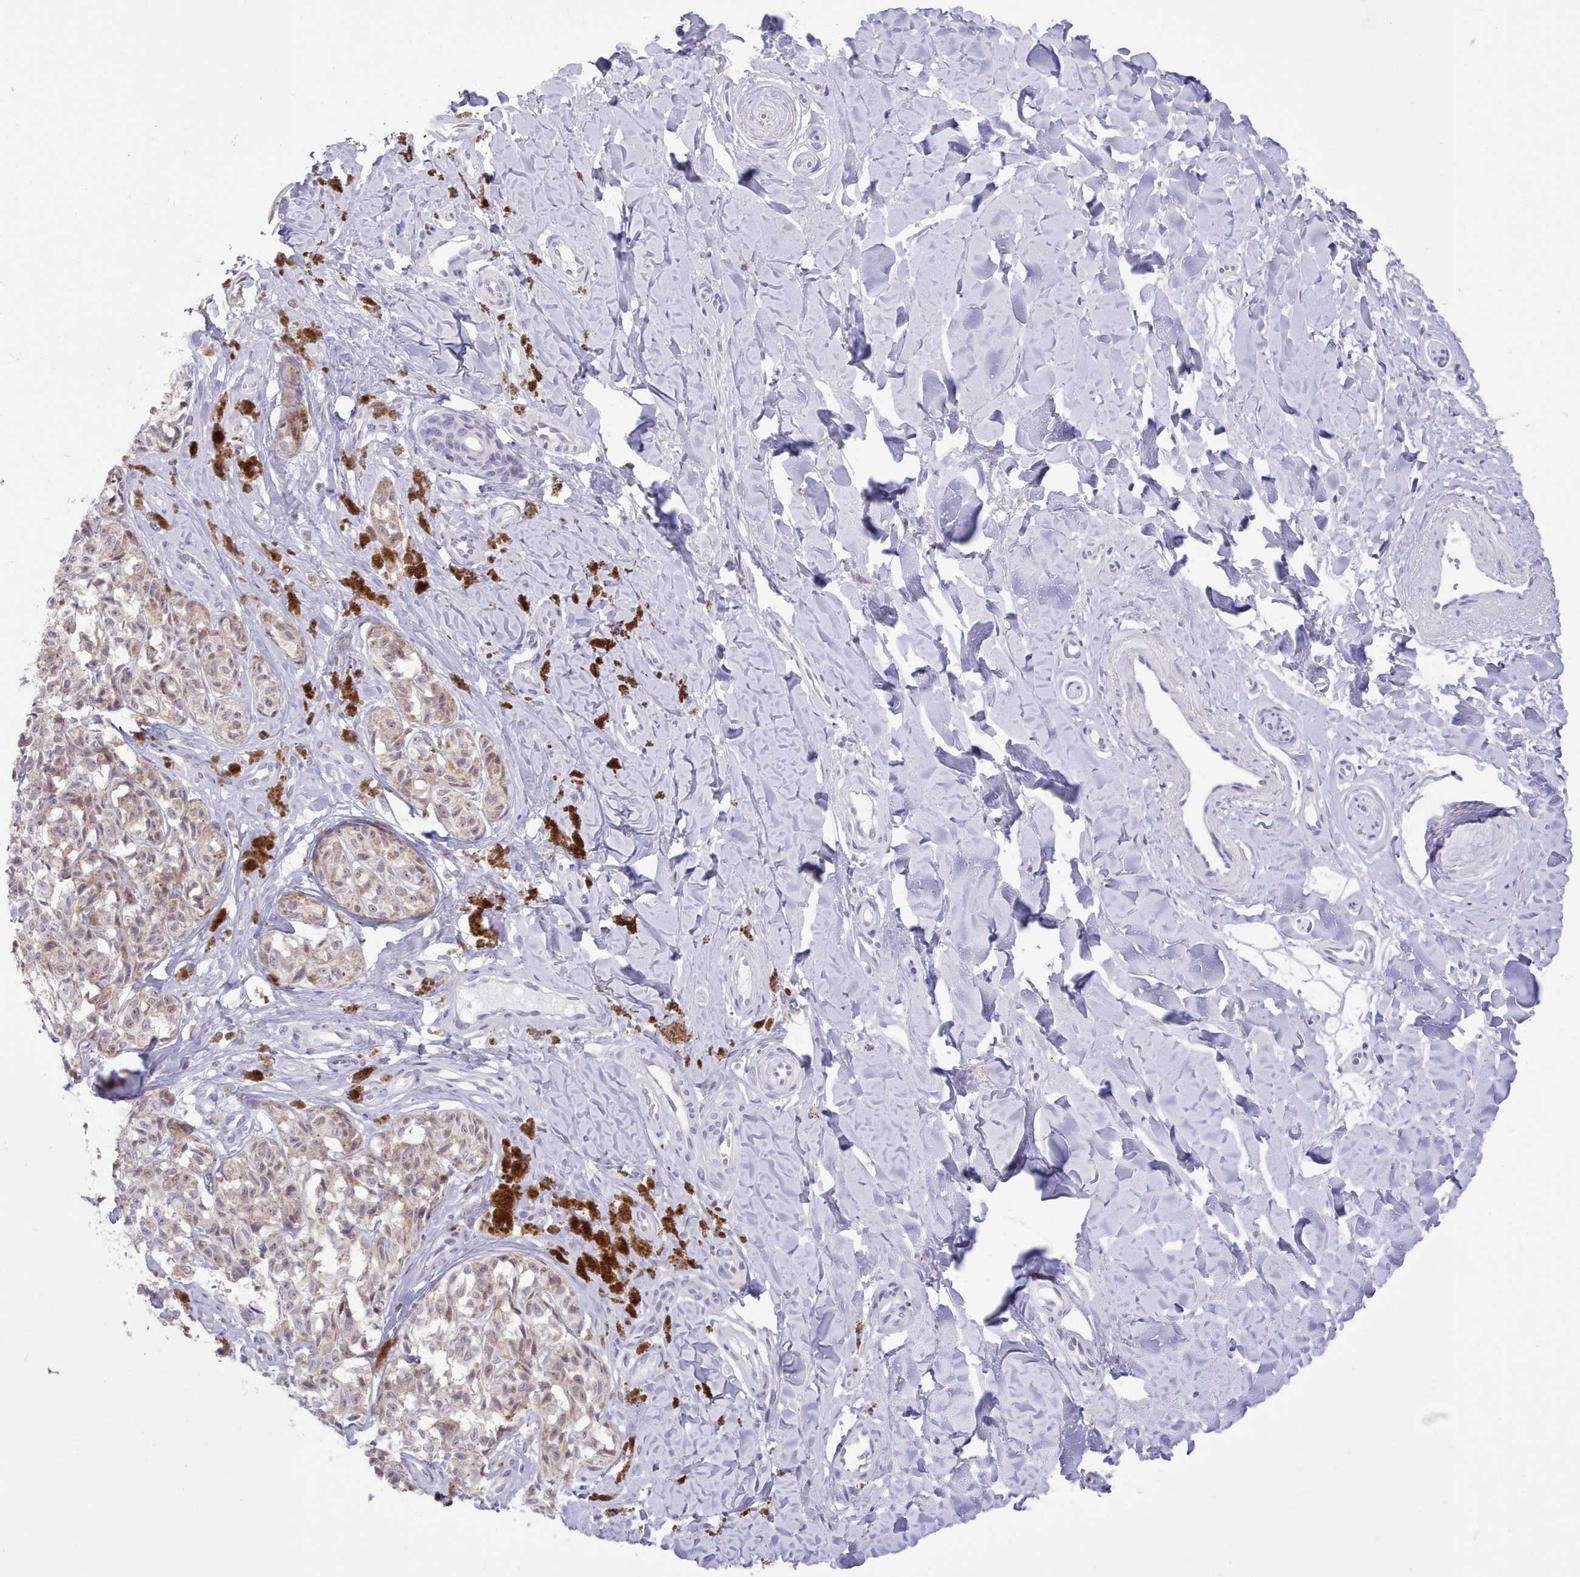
{"staining": {"intensity": "negative", "quantity": "none", "location": "none"}, "tissue": "melanoma", "cell_type": "Tumor cells", "image_type": "cancer", "snomed": [{"axis": "morphology", "description": "Malignant melanoma, NOS"}, {"axis": "topography", "description": "Skin"}], "caption": "Malignant melanoma was stained to show a protein in brown. There is no significant staining in tumor cells.", "gene": "TMEM253", "patient": {"sex": "female", "age": 65}}